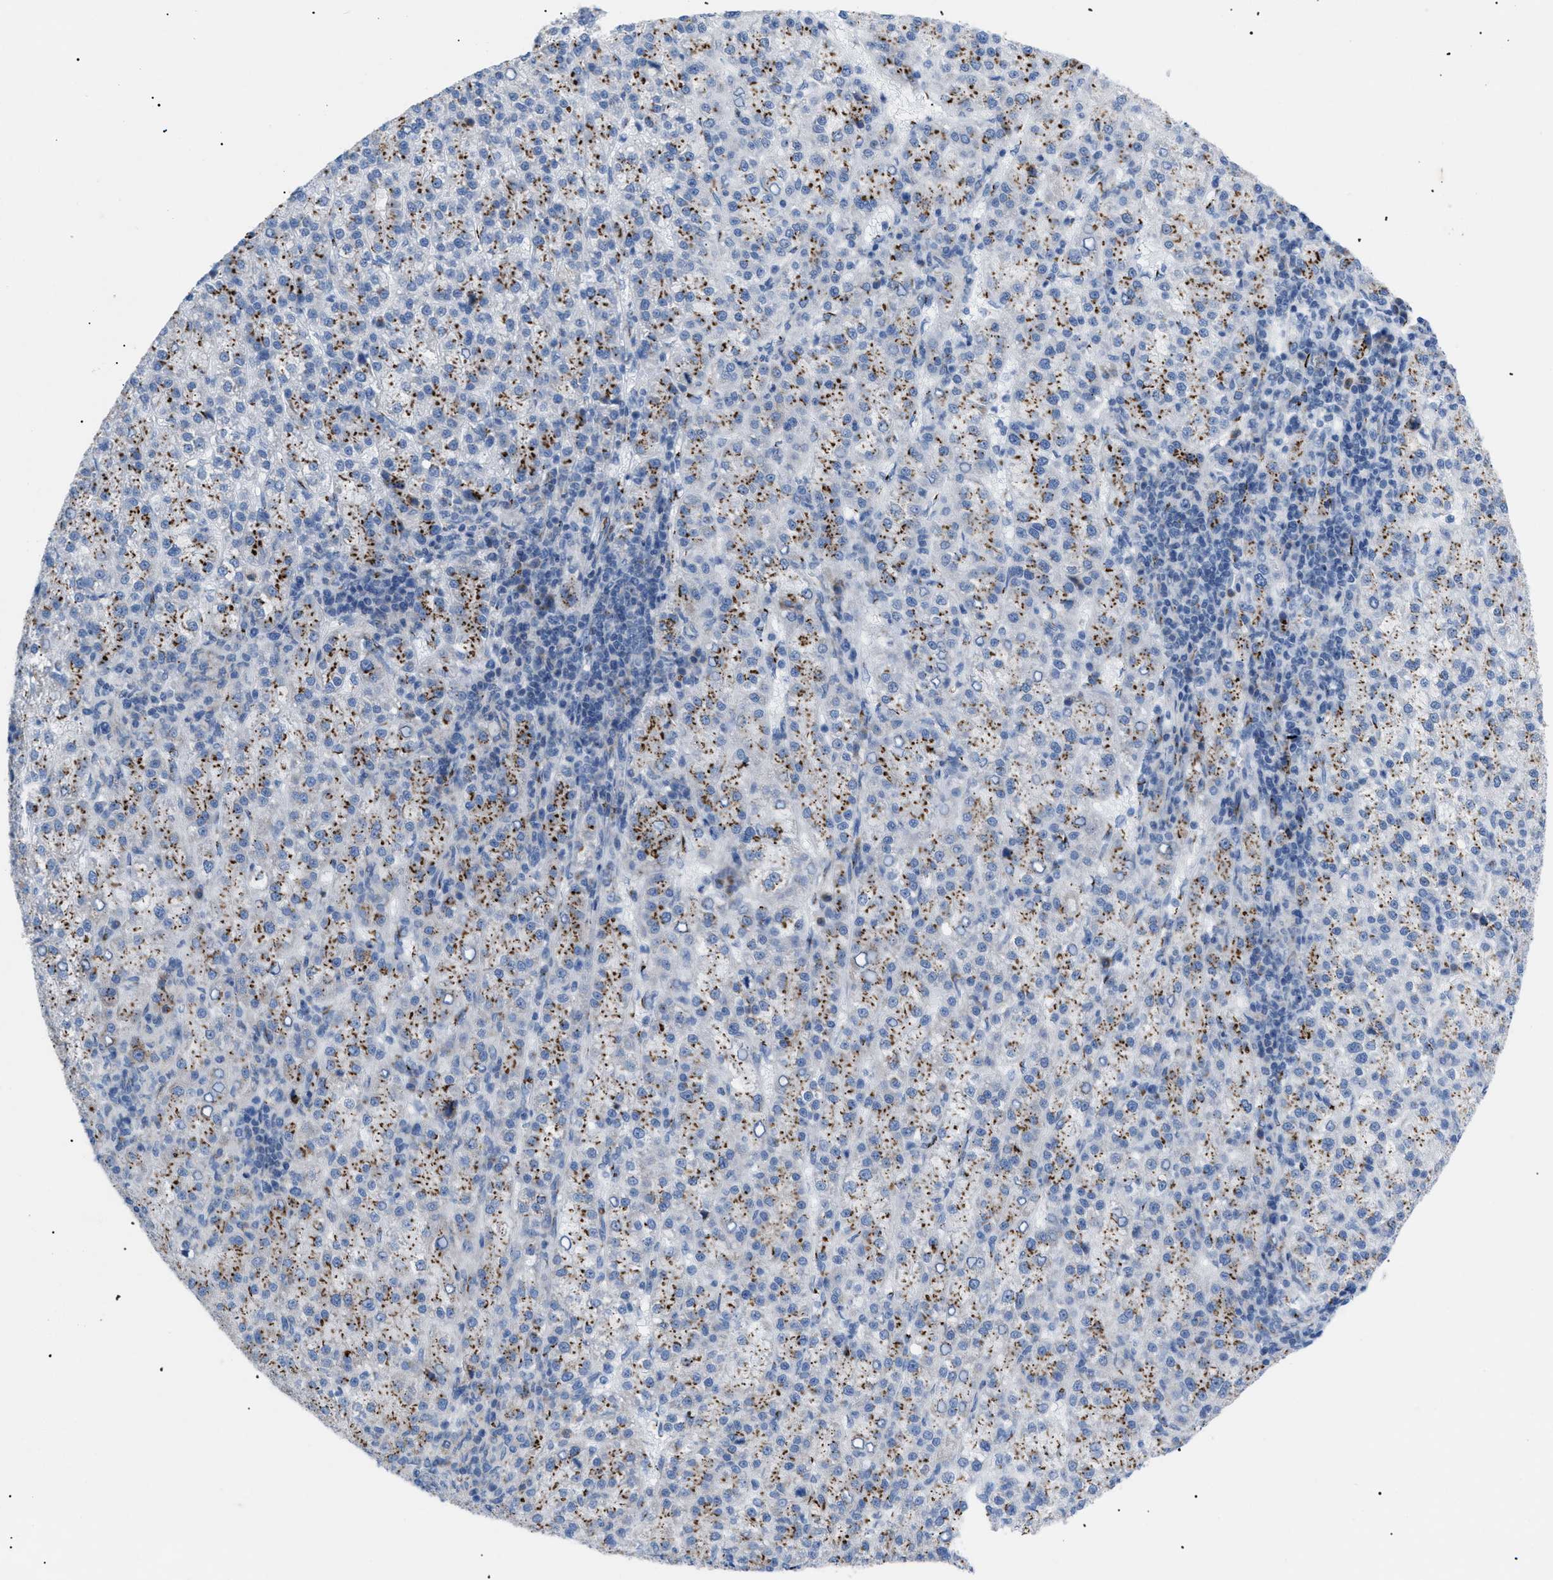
{"staining": {"intensity": "moderate", "quantity": "25%-75%", "location": "cytoplasmic/membranous"}, "tissue": "liver cancer", "cell_type": "Tumor cells", "image_type": "cancer", "snomed": [{"axis": "morphology", "description": "Carcinoma, Hepatocellular, NOS"}, {"axis": "topography", "description": "Liver"}], "caption": "IHC micrograph of neoplastic tissue: human liver cancer (hepatocellular carcinoma) stained using immunohistochemistry exhibits medium levels of moderate protein expression localized specifically in the cytoplasmic/membranous of tumor cells, appearing as a cytoplasmic/membranous brown color.", "gene": "TMEM17", "patient": {"sex": "female", "age": 58}}